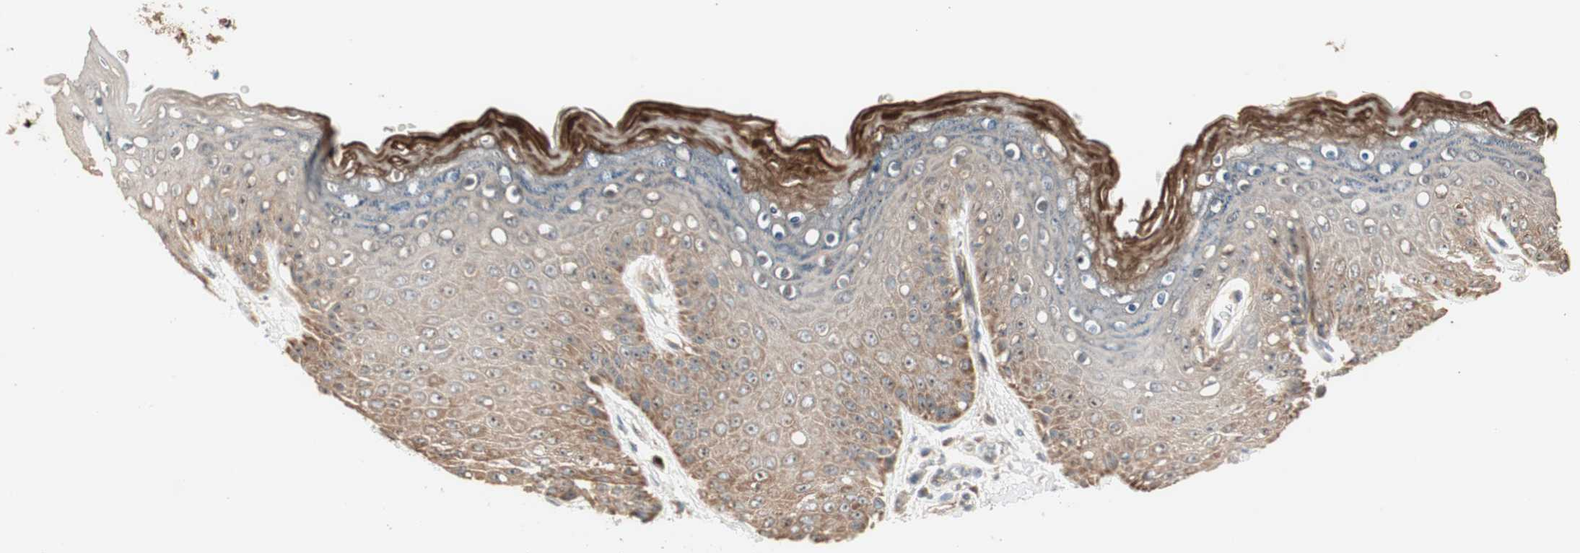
{"staining": {"intensity": "moderate", "quantity": ">75%", "location": "cytoplasmic/membranous,nuclear"}, "tissue": "skin", "cell_type": "Epidermal cells", "image_type": "normal", "snomed": [{"axis": "morphology", "description": "Normal tissue, NOS"}, {"axis": "topography", "description": "Anal"}], "caption": "Protein positivity by immunohistochemistry demonstrates moderate cytoplasmic/membranous,nuclear staining in about >75% of epidermal cells in unremarkable skin. (DAB IHC, brown staining for protein, blue staining for nuclei).", "gene": "CC2D1A", "patient": {"sex": "female", "age": 46}}